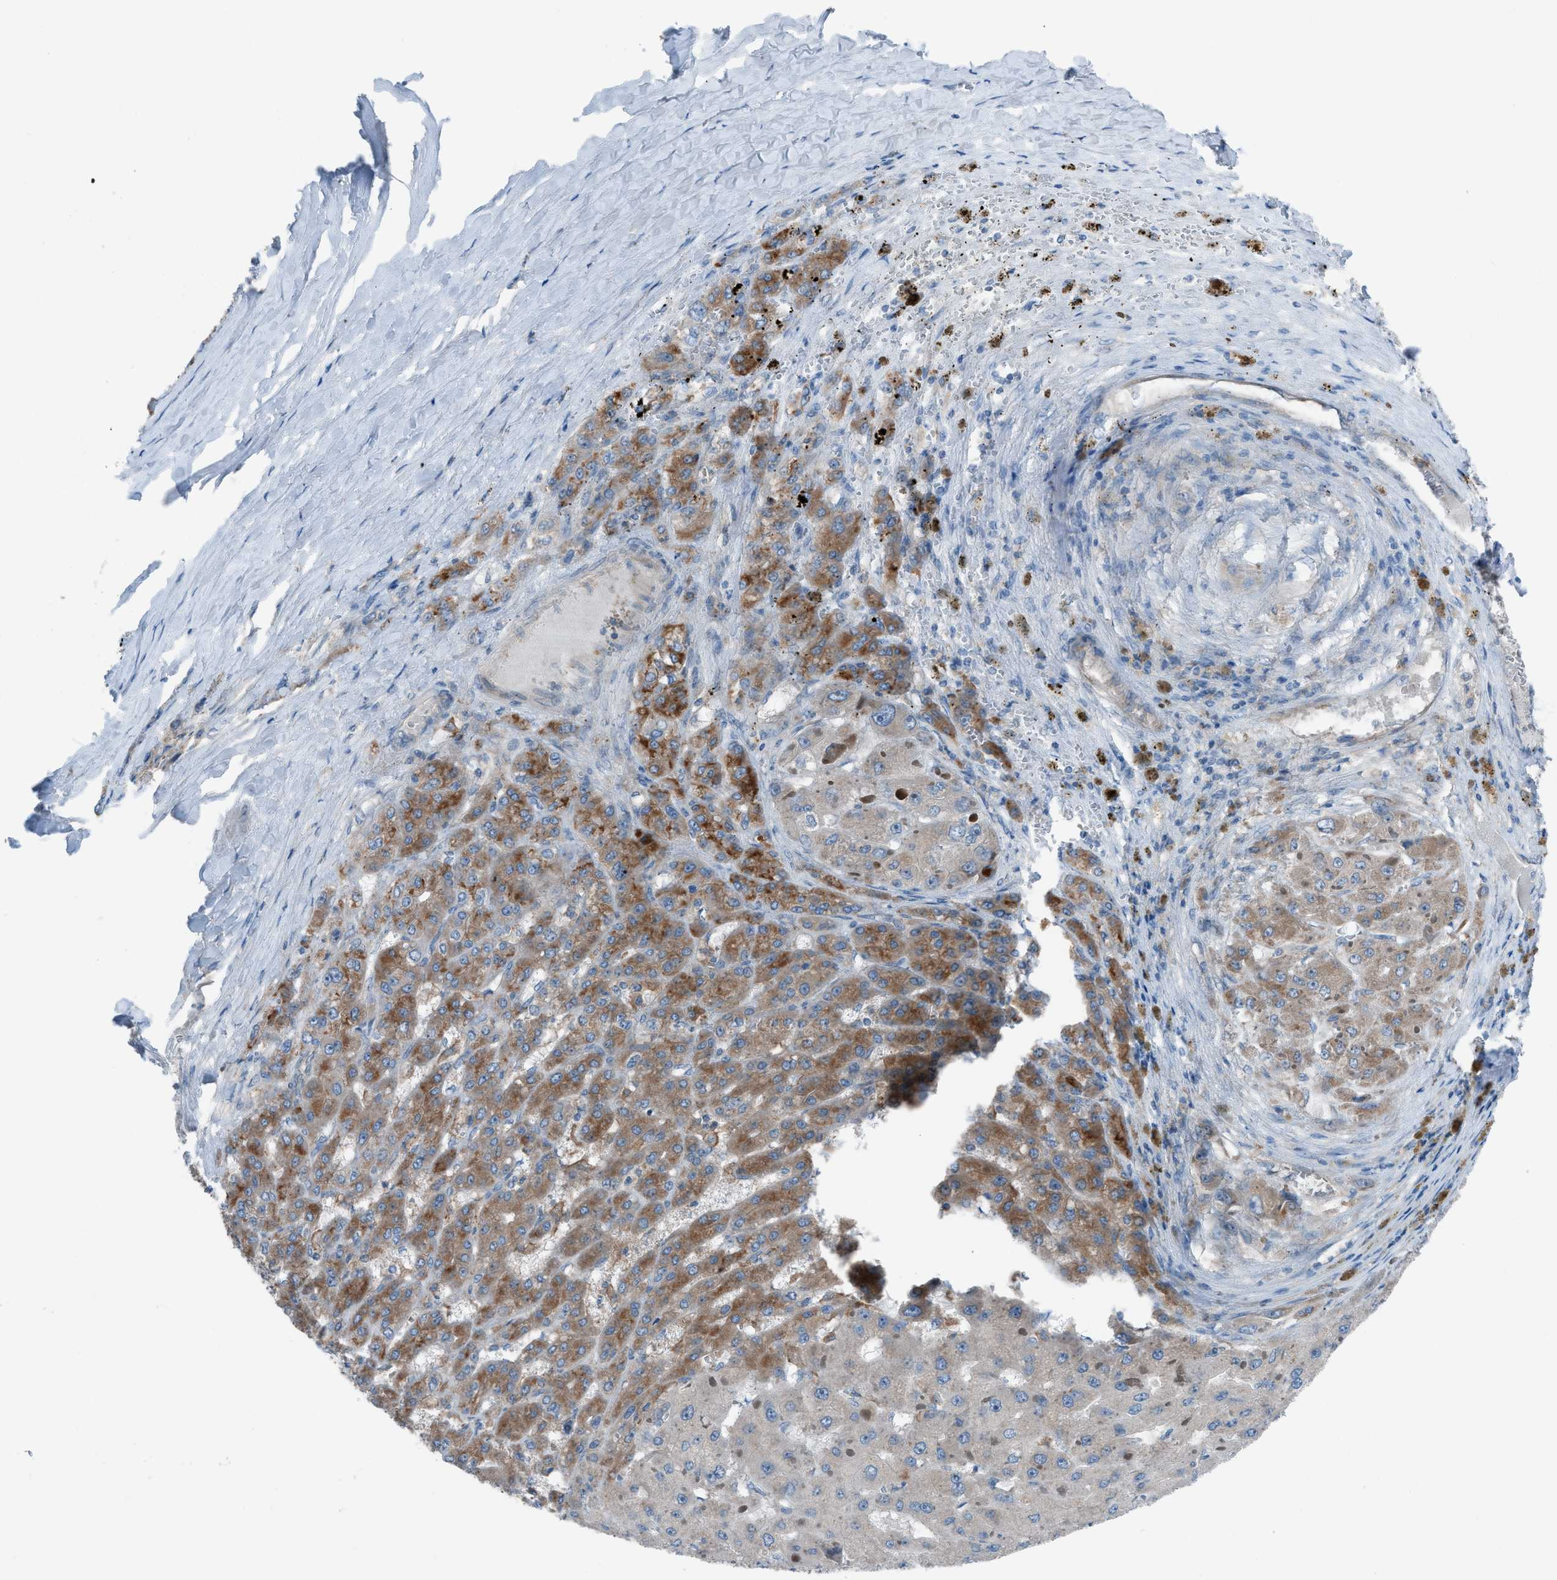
{"staining": {"intensity": "moderate", "quantity": "25%-75%", "location": "cytoplasmic/membranous"}, "tissue": "liver cancer", "cell_type": "Tumor cells", "image_type": "cancer", "snomed": [{"axis": "morphology", "description": "Carcinoma, Hepatocellular, NOS"}, {"axis": "topography", "description": "Liver"}], "caption": "Immunohistochemistry (IHC) micrograph of neoplastic tissue: liver hepatocellular carcinoma stained using immunohistochemistry (IHC) demonstrates medium levels of moderate protein expression localized specifically in the cytoplasmic/membranous of tumor cells, appearing as a cytoplasmic/membranous brown color.", "gene": "HEG1", "patient": {"sex": "female", "age": 73}}